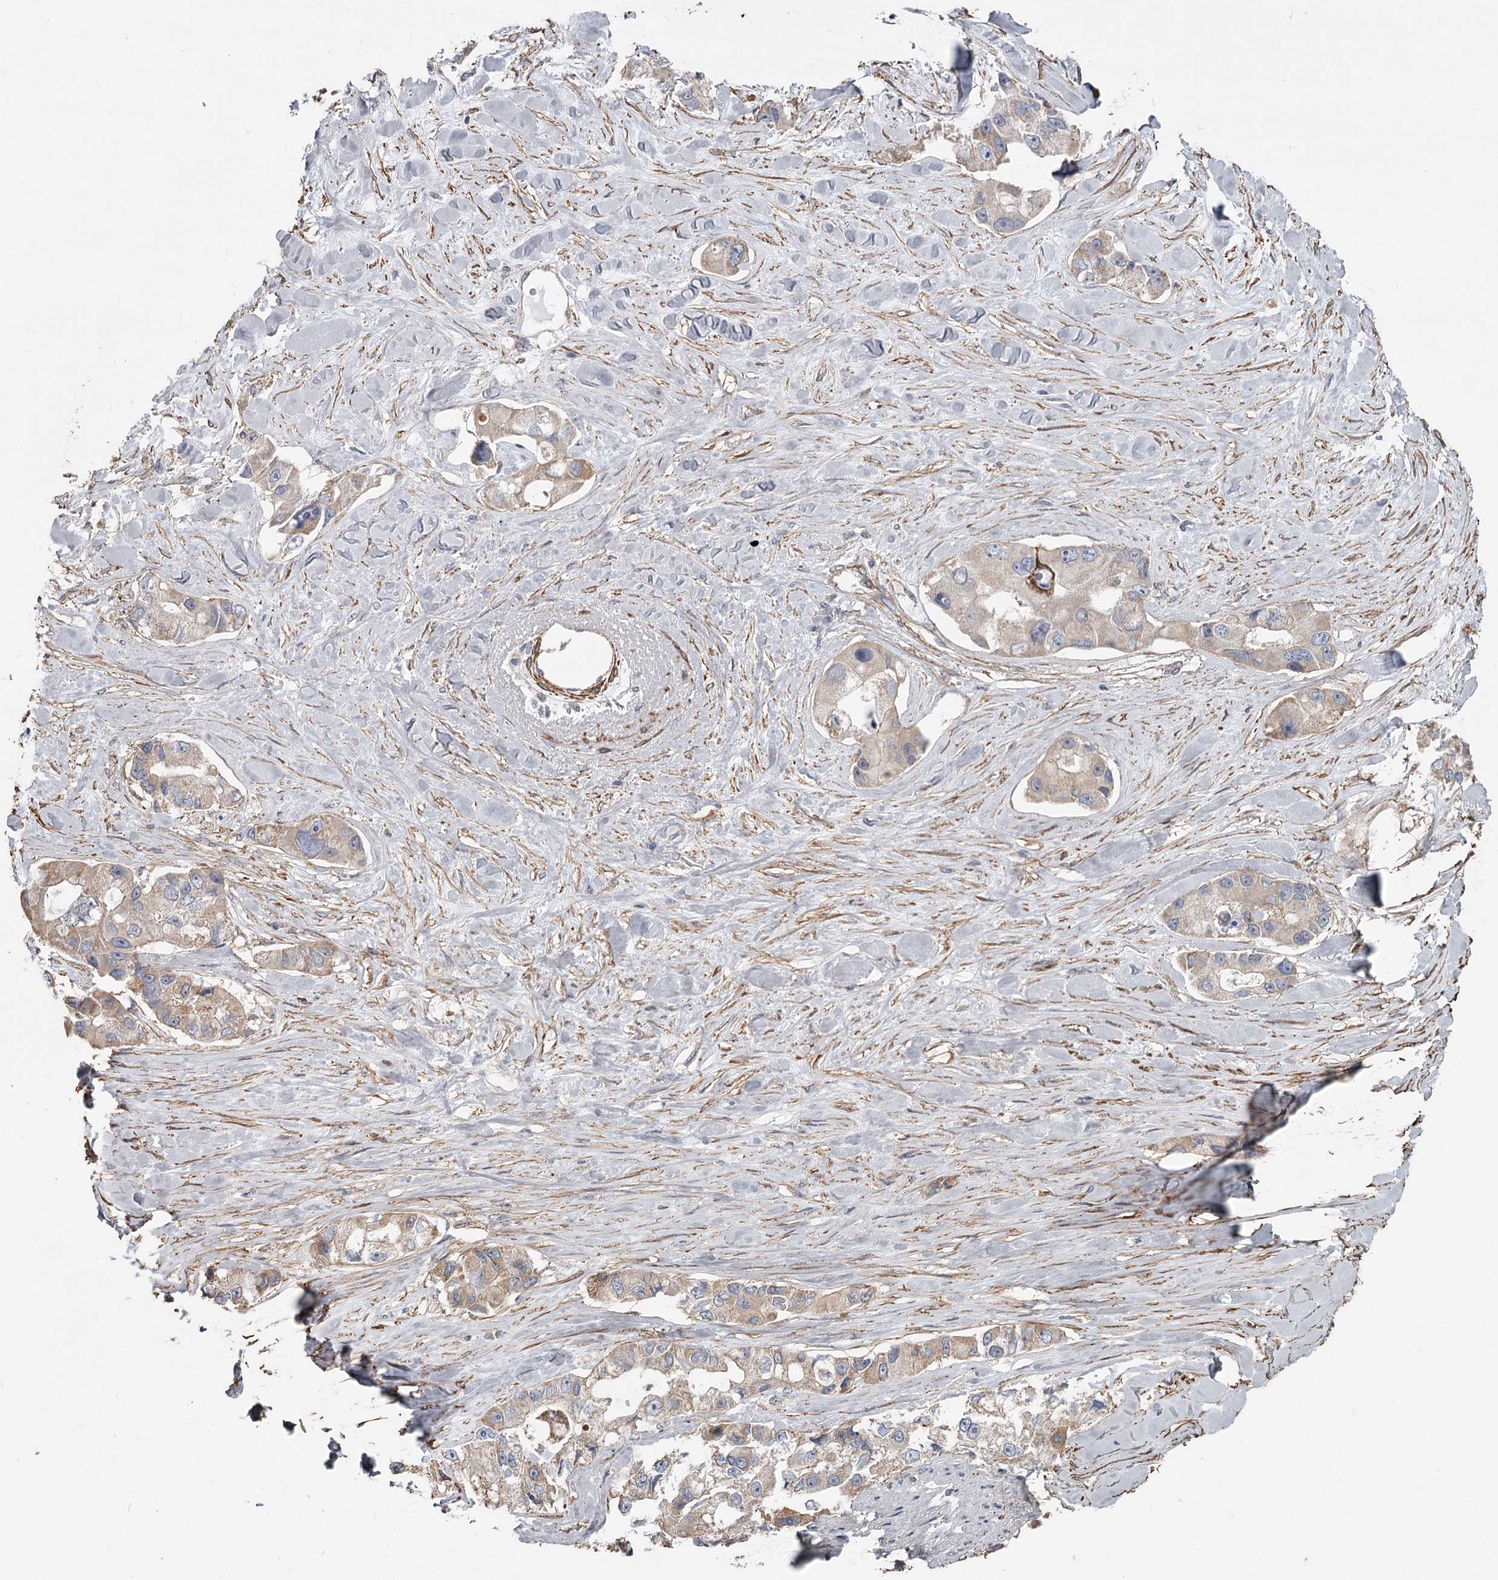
{"staining": {"intensity": "weak", "quantity": ">75%", "location": "cytoplasmic/membranous"}, "tissue": "lung cancer", "cell_type": "Tumor cells", "image_type": "cancer", "snomed": [{"axis": "morphology", "description": "Adenocarcinoma, NOS"}, {"axis": "topography", "description": "Lung"}], "caption": "The histopathology image demonstrates staining of adenocarcinoma (lung), revealing weak cytoplasmic/membranous protein staining (brown color) within tumor cells.", "gene": "DHRS9", "patient": {"sex": "female", "age": 54}}